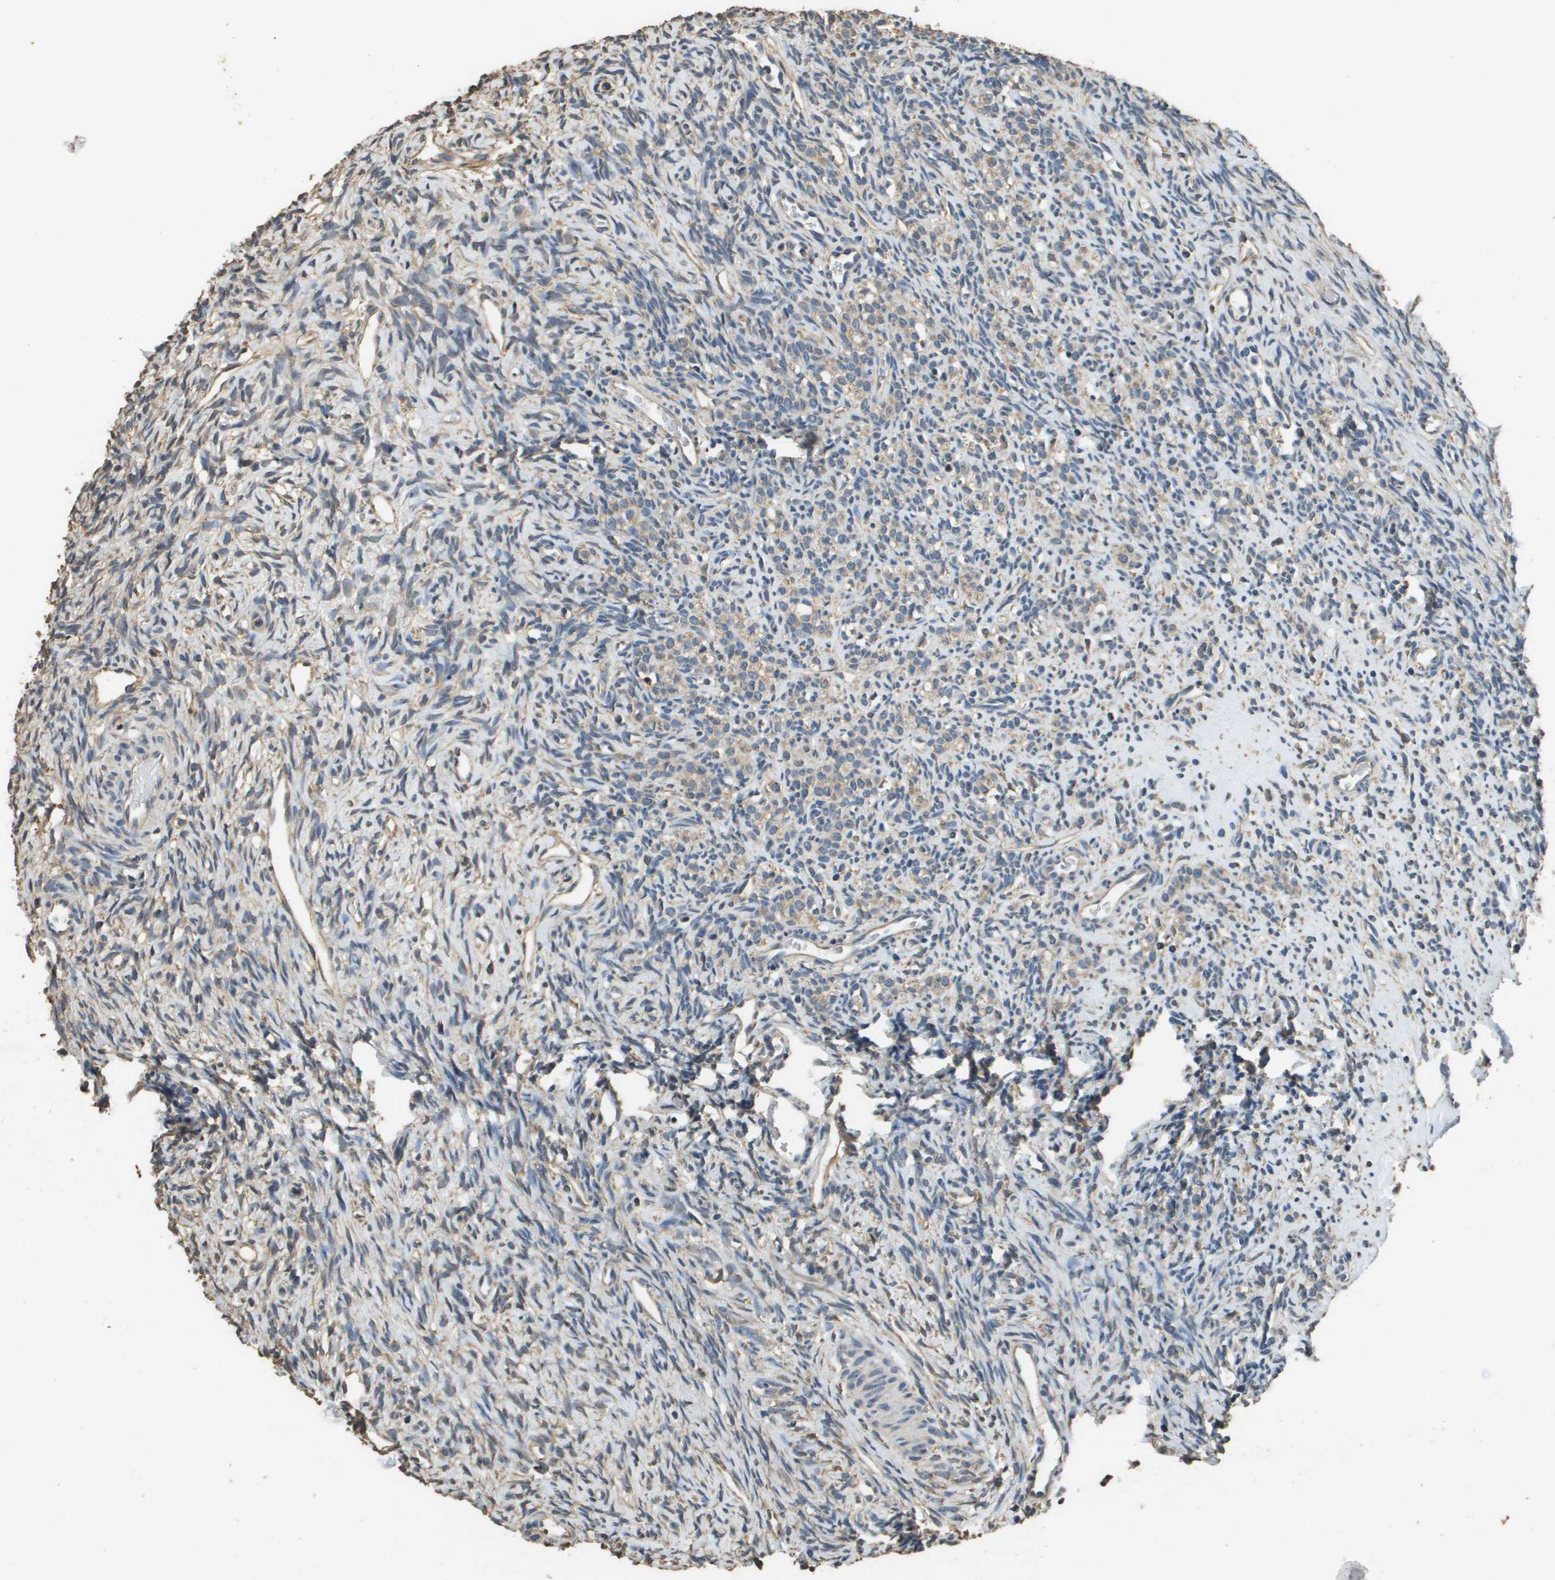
{"staining": {"intensity": "moderate", "quantity": ">75%", "location": "cytoplasmic/membranous"}, "tissue": "ovary", "cell_type": "Ovarian stroma cells", "image_type": "normal", "snomed": [{"axis": "morphology", "description": "Normal tissue, NOS"}, {"axis": "topography", "description": "Ovary"}], "caption": "DAB immunohistochemical staining of benign ovary shows moderate cytoplasmic/membranous protein expression in about >75% of ovarian stroma cells.", "gene": "RAB6B", "patient": {"sex": "female", "age": 33}}